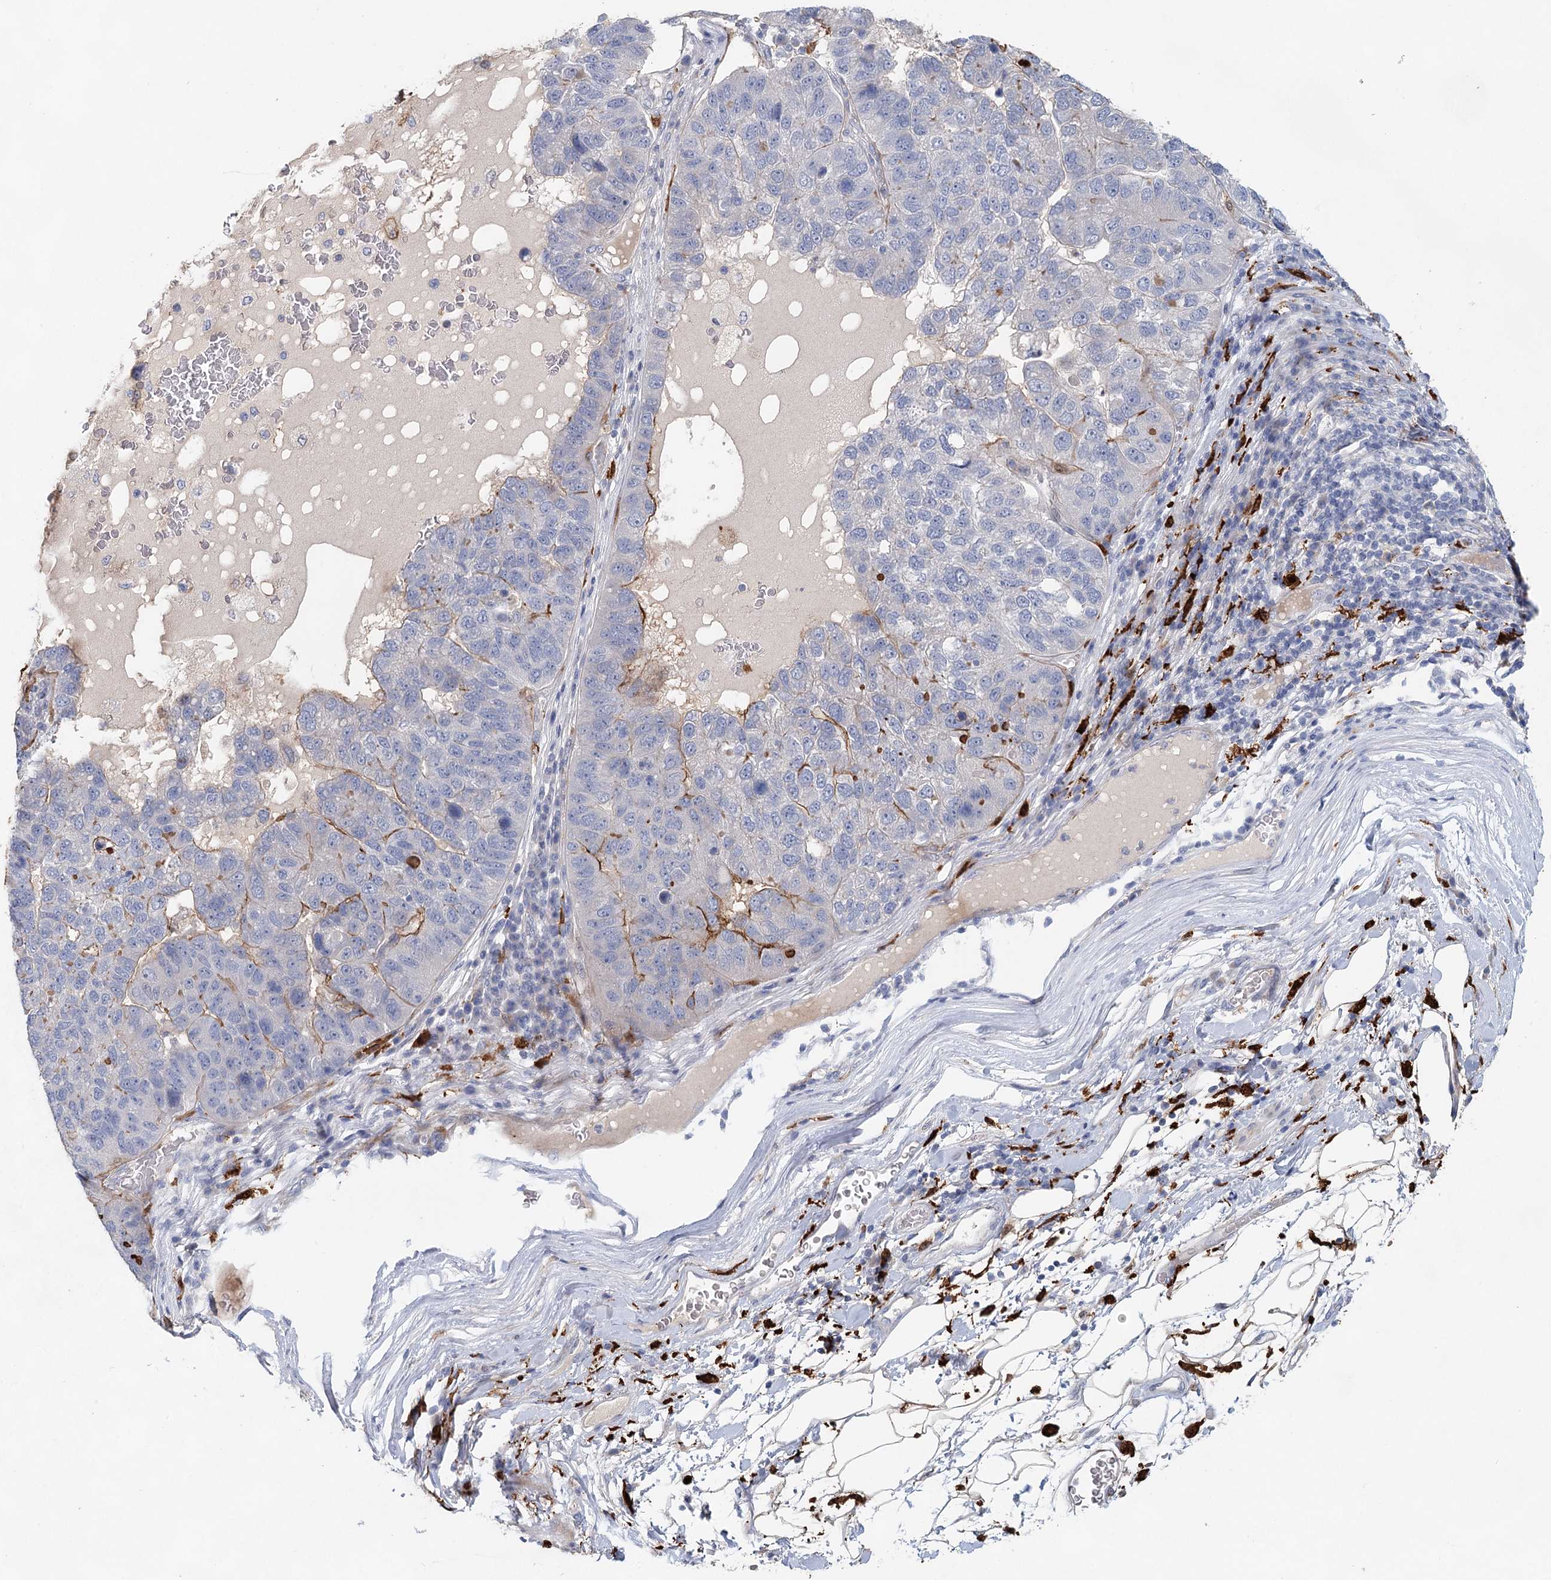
{"staining": {"intensity": "negative", "quantity": "none", "location": "none"}, "tissue": "pancreatic cancer", "cell_type": "Tumor cells", "image_type": "cancer", "snomed": [{"axis": "morphology", "description": "Adenocarcinoma, NOS"}, {"axis": "topography", "description": "Pancreas"}], "caption": "Tumor cells show no significant protein staining in pancreatic adenocarcinoma.", "gene": "SLC19A3", "patient": {"sex": "female", "age": 61}}